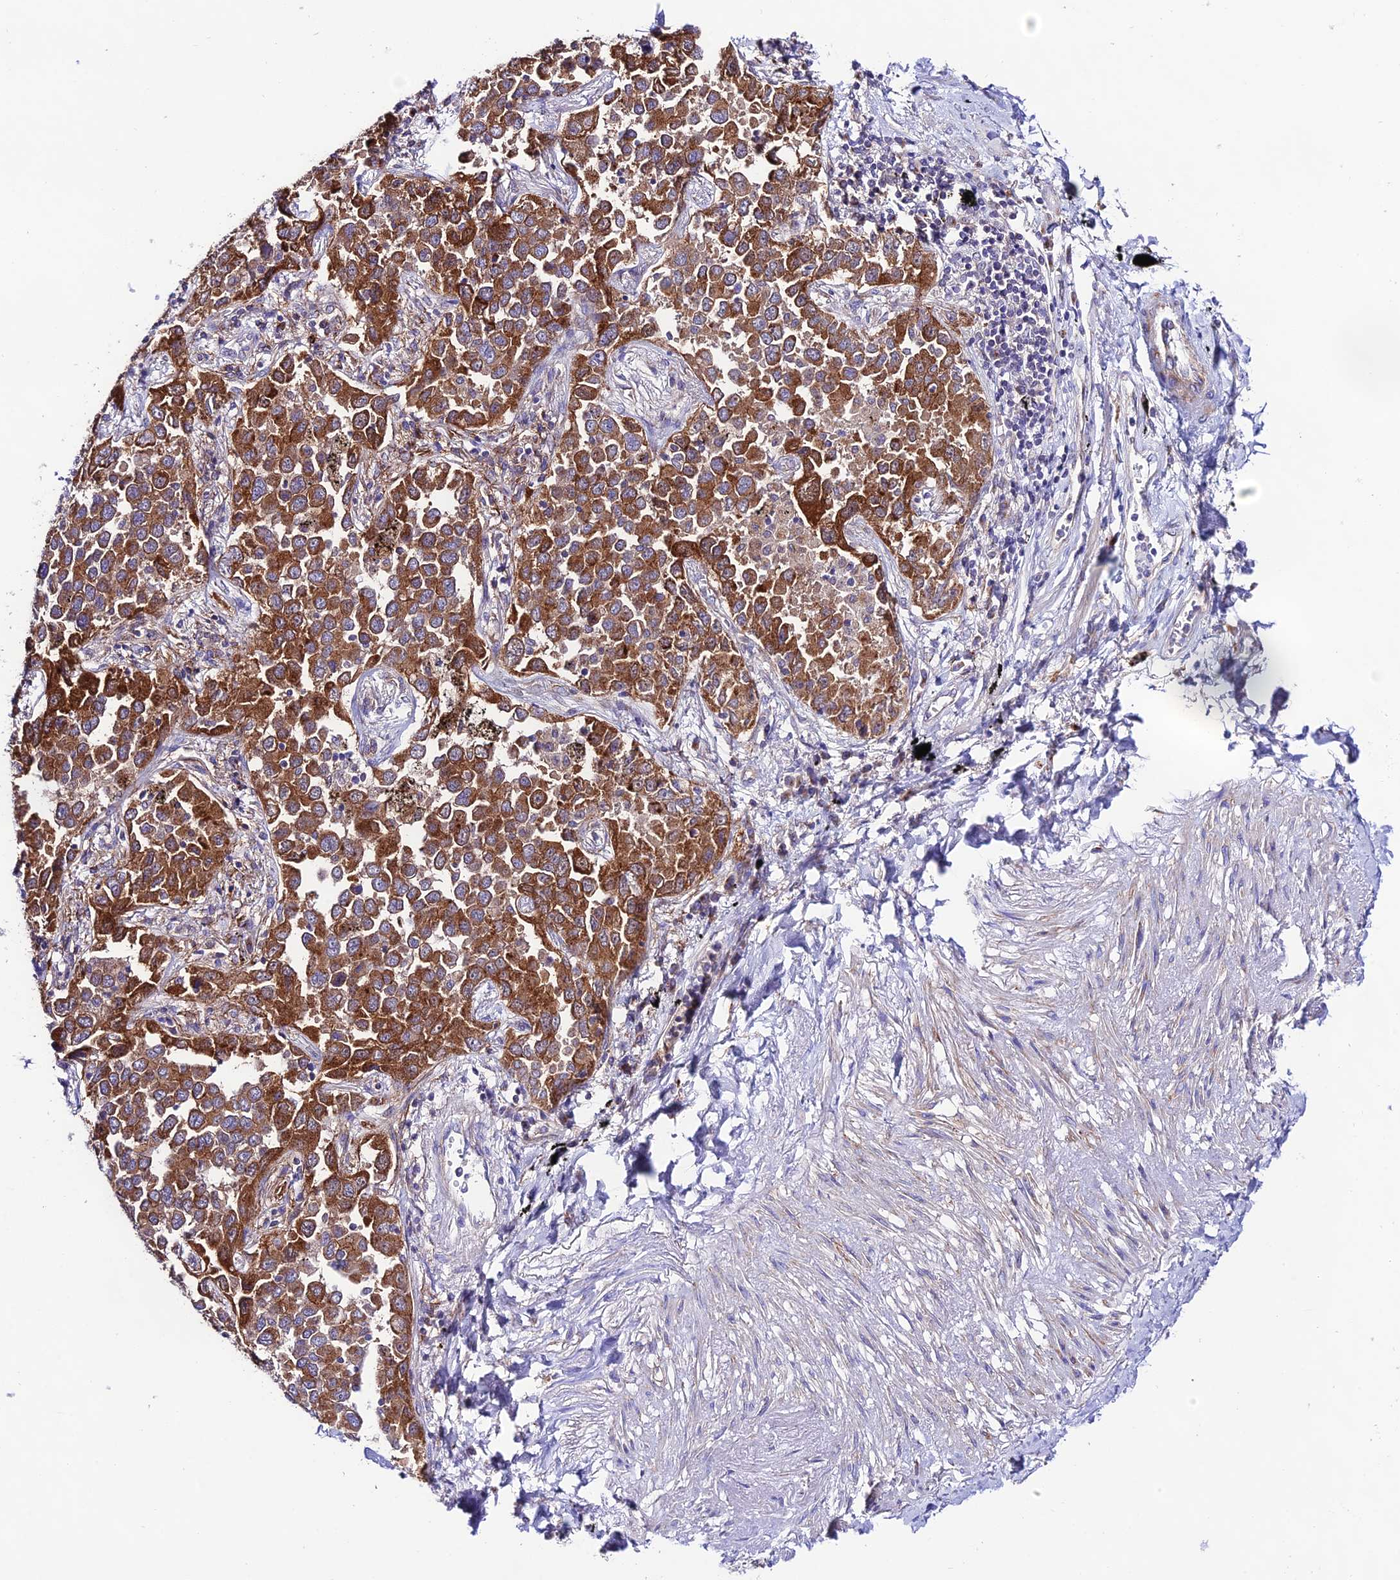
{"staining": {"intensity": "strong", "quantity": ">75%", "location": "cytoplasmic/membranous"}, "tissue": "lung cancer", "cell_type": "Tumor cells", "image_type": "cancer", "snomed": [{"axis": "morphology", "description": "Adenocarcinoma, NOS"}, {"axis": "topography", "description": "Lung"}], "caption": "The photomicrograph shows staining of lung cancer, revealing strong cytoplasmic/membranous protein expression (brown color) within tumor cells.", "gene": "LACTB2", "patient": {"sex": "male", "age": 67}}